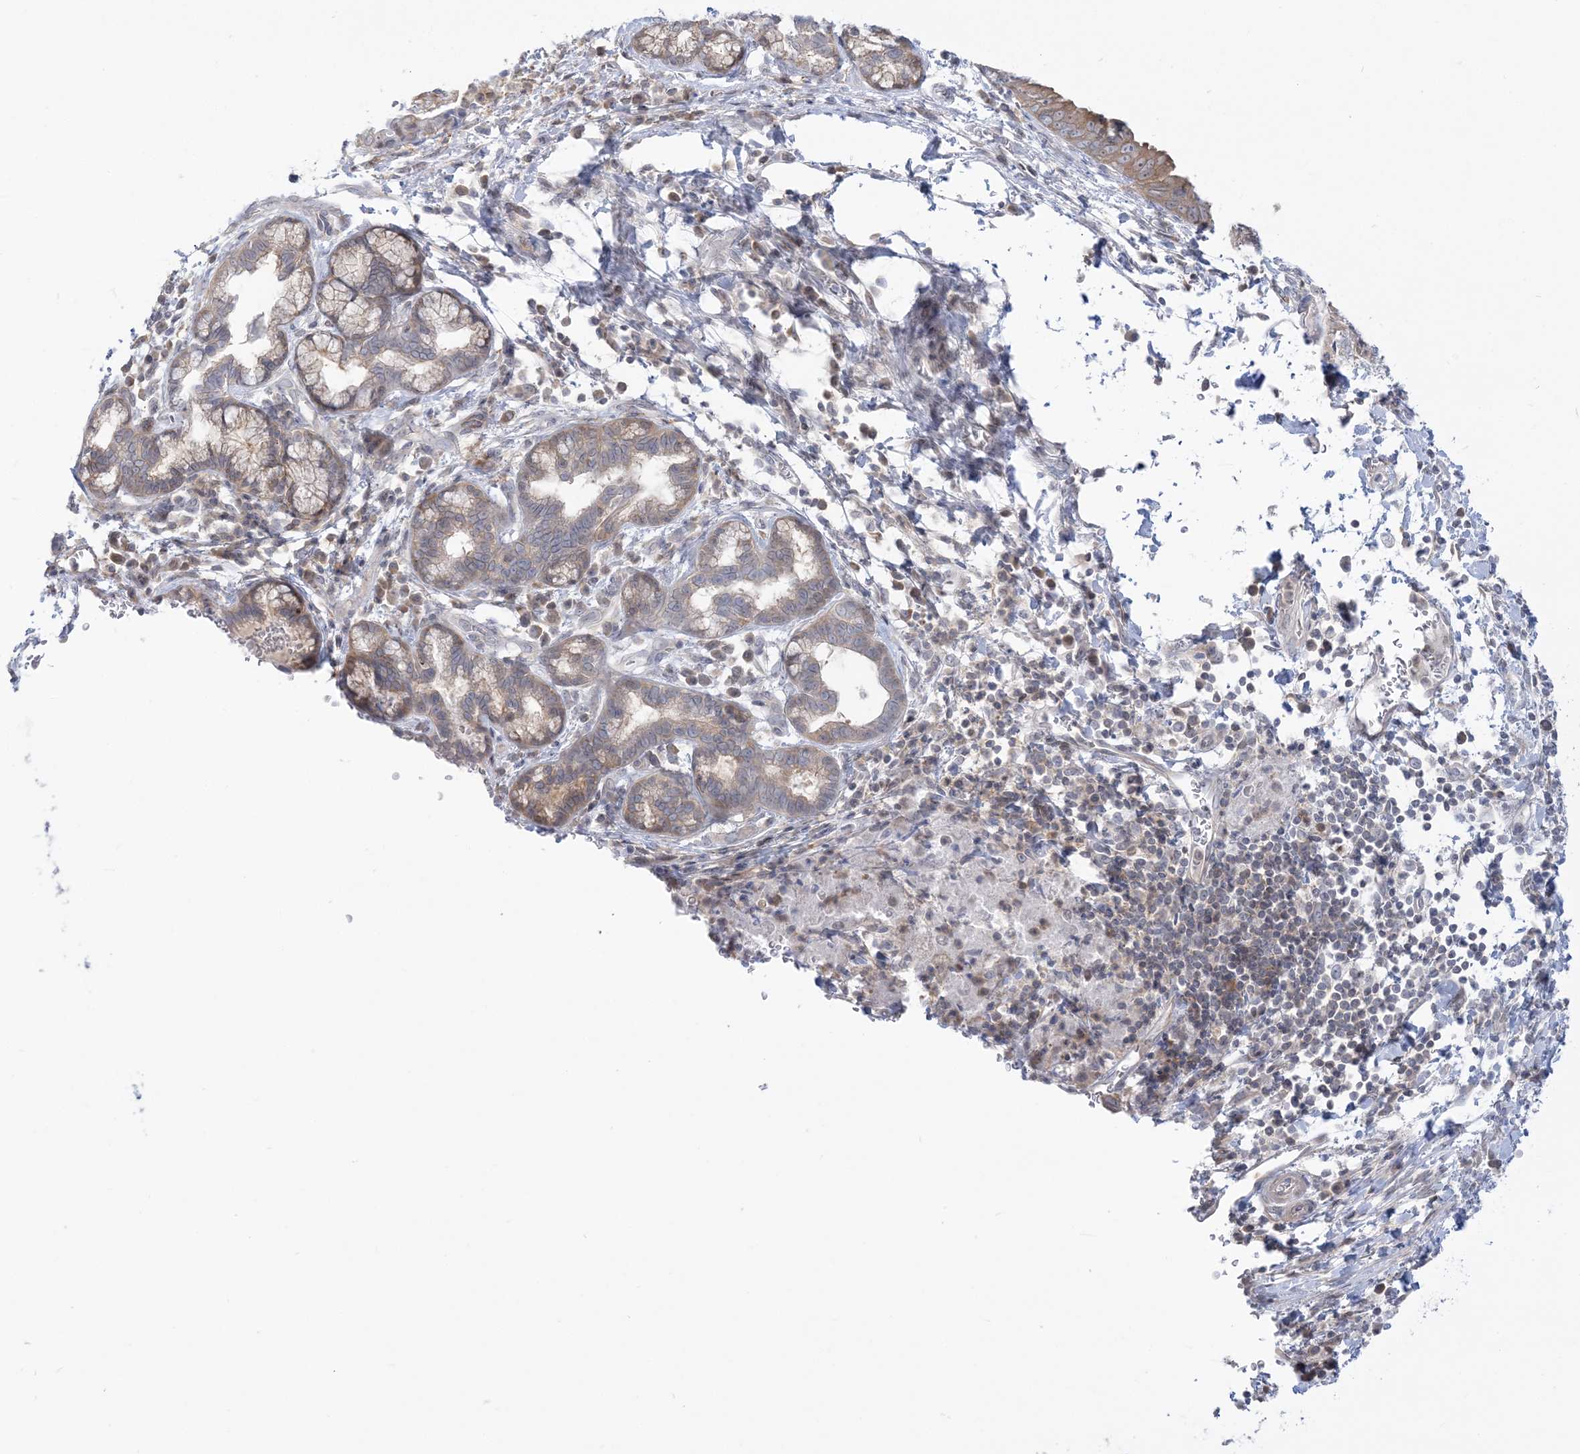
{"staining": {"intensity": "weak", "quantity": "25%-75%", "location": "cytoplasmic/membranous"}, "tissue": "pancreatic cancer", "cell_type": "Tumor cells", "image_type": "cancer", "snomed": [{"axis": "morphology", "description": "Adenocarcinoma, NOS"}, {"axis": "topography", "description": "Pancreas"}], "caption": "An immunohistochemistry (IHC) histopathology image of neoplastic tissue is shown. Protein staining in brown labels weak cytoplasmic/membranous positivity in pancreatic cancer within tumor cells.", "gene": "THADA", "patient": {"sex": "male", "age": 75}}